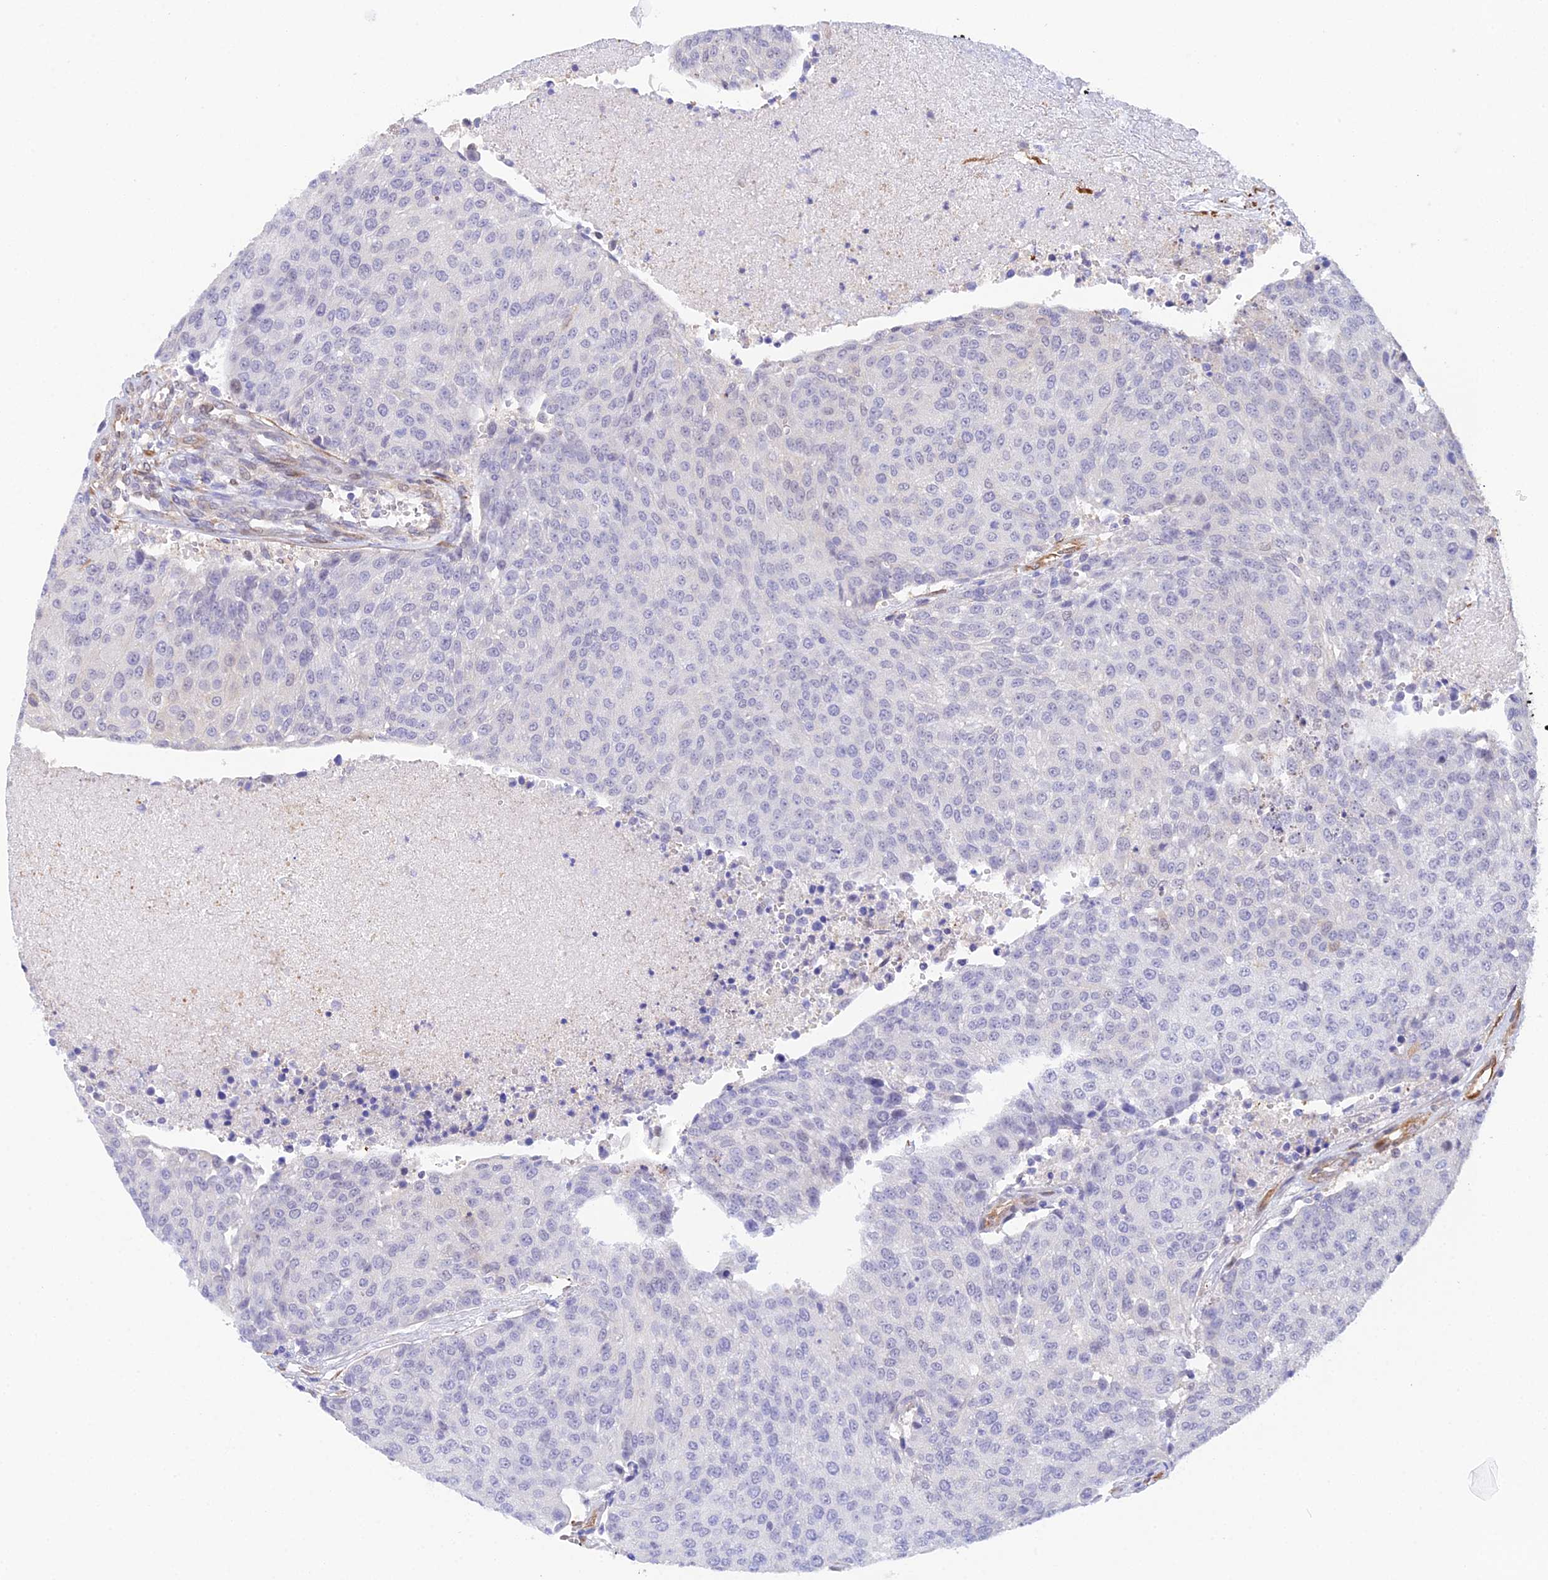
{"staining": {"intensity": "negative", "quantity": "none", "location": "none"}, "tissue": "urothelial cancer", "cell_type": "Tumor cells", "image_type": "cancer", "snomed": [{"axis": "morphology", "description": "Urothelial carcinoma, High grade"}, {"axis": "topography", "description": "Urinary bladder"}], "caption": "Urothelial carcinoma (high-grade) was stained to show a protein in brown. There is no significant staining in tumor cells.", "gene": "MXRA7", "patient": {"sex": "female", "age": 85}}